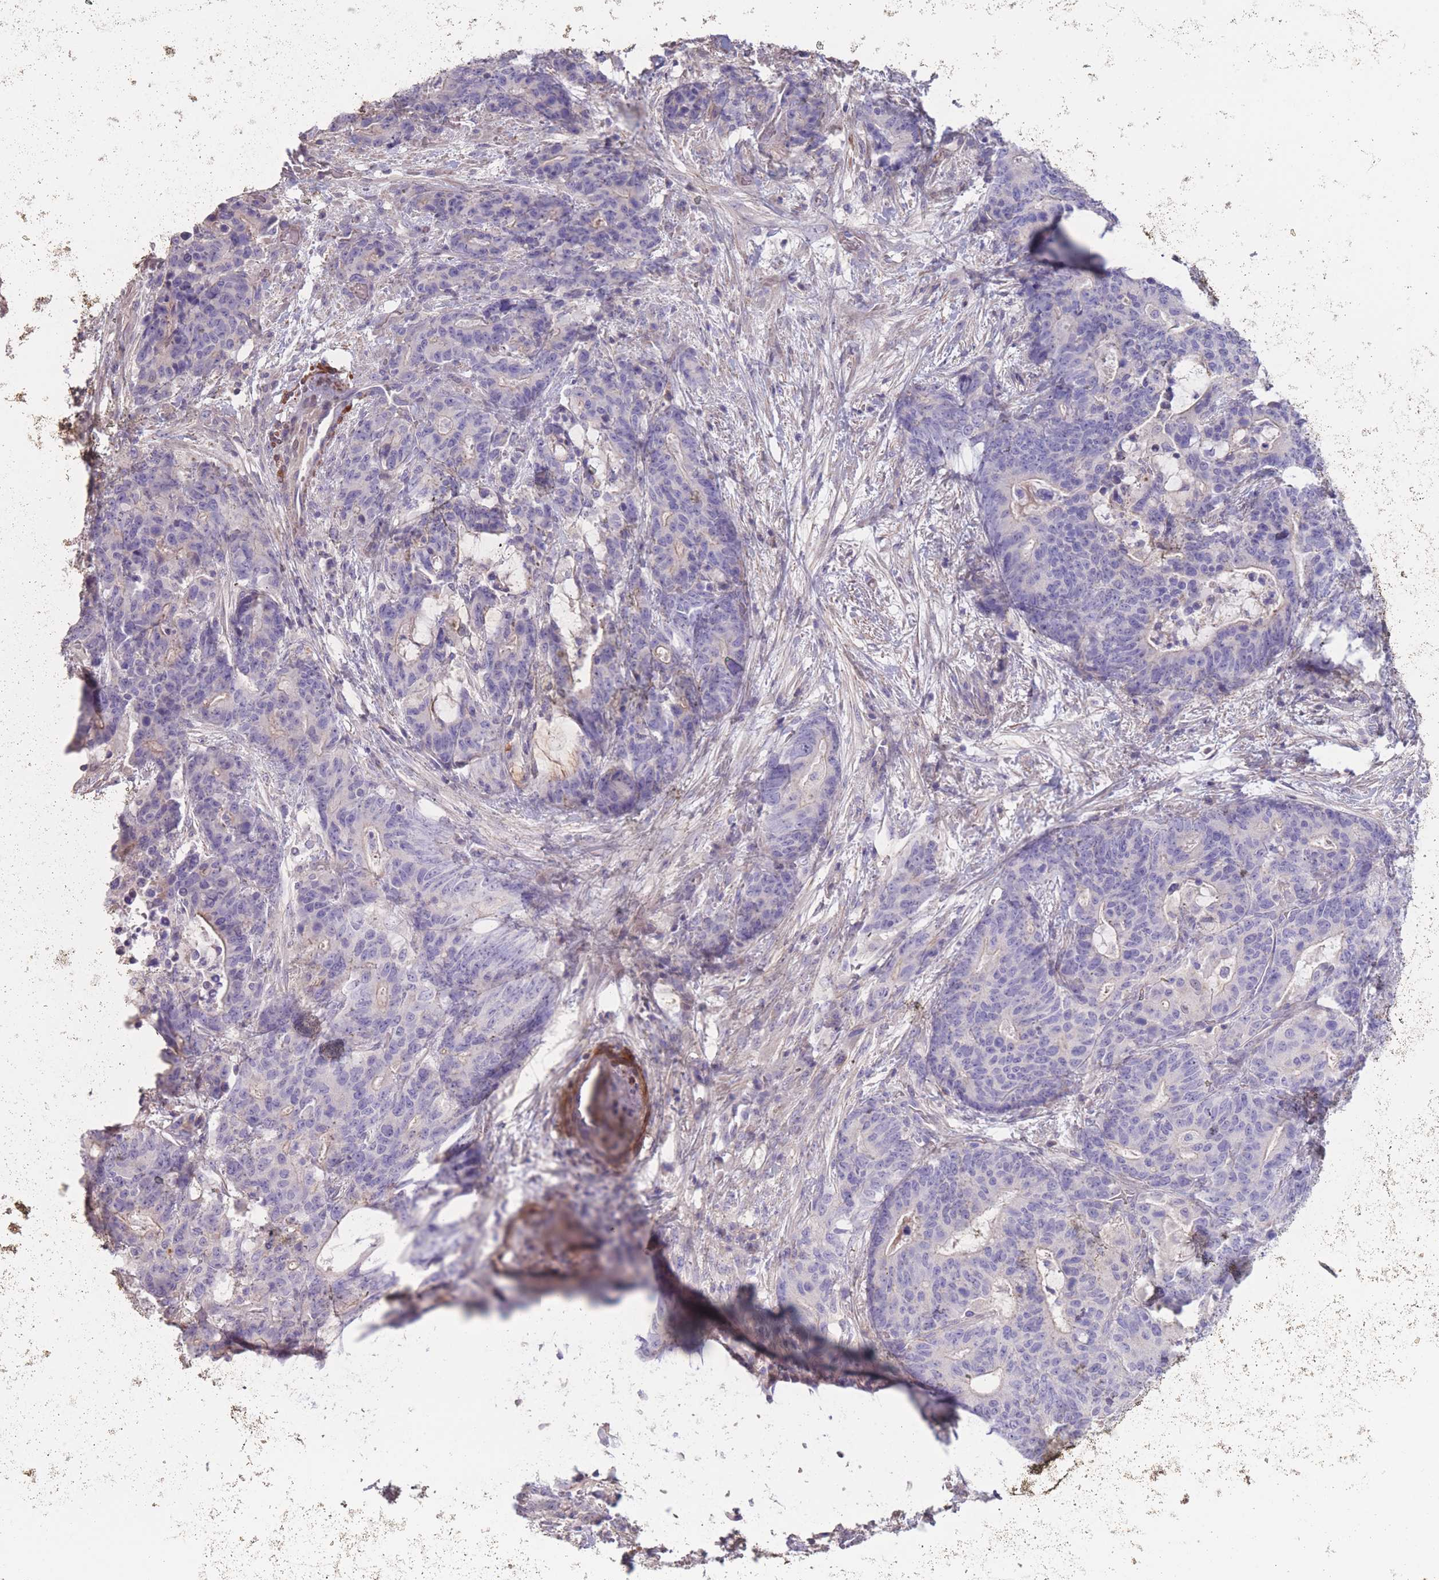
{"staining": {"intensity": "negative", "quantity": "none", "location": "none"}, "tissue": "stomach cancer", "cell_type": "Tumor cells", "image_type": "cancer", "snomed": [{"axis": "morphology", "description": "Normal tissue, NOS"}, {"axis": "morphology", "description": "Adenocarcinoma, NOS"}, {"axis": "topography", "description": "Stomach"}], "caption": "Stomach cancer (adenocarcinoma) was stained to show a protein in brown. There is no significant positivity in tumor cells.", "gene": "RSPH10B", "patient": {"sex": "female", "age": 64}}